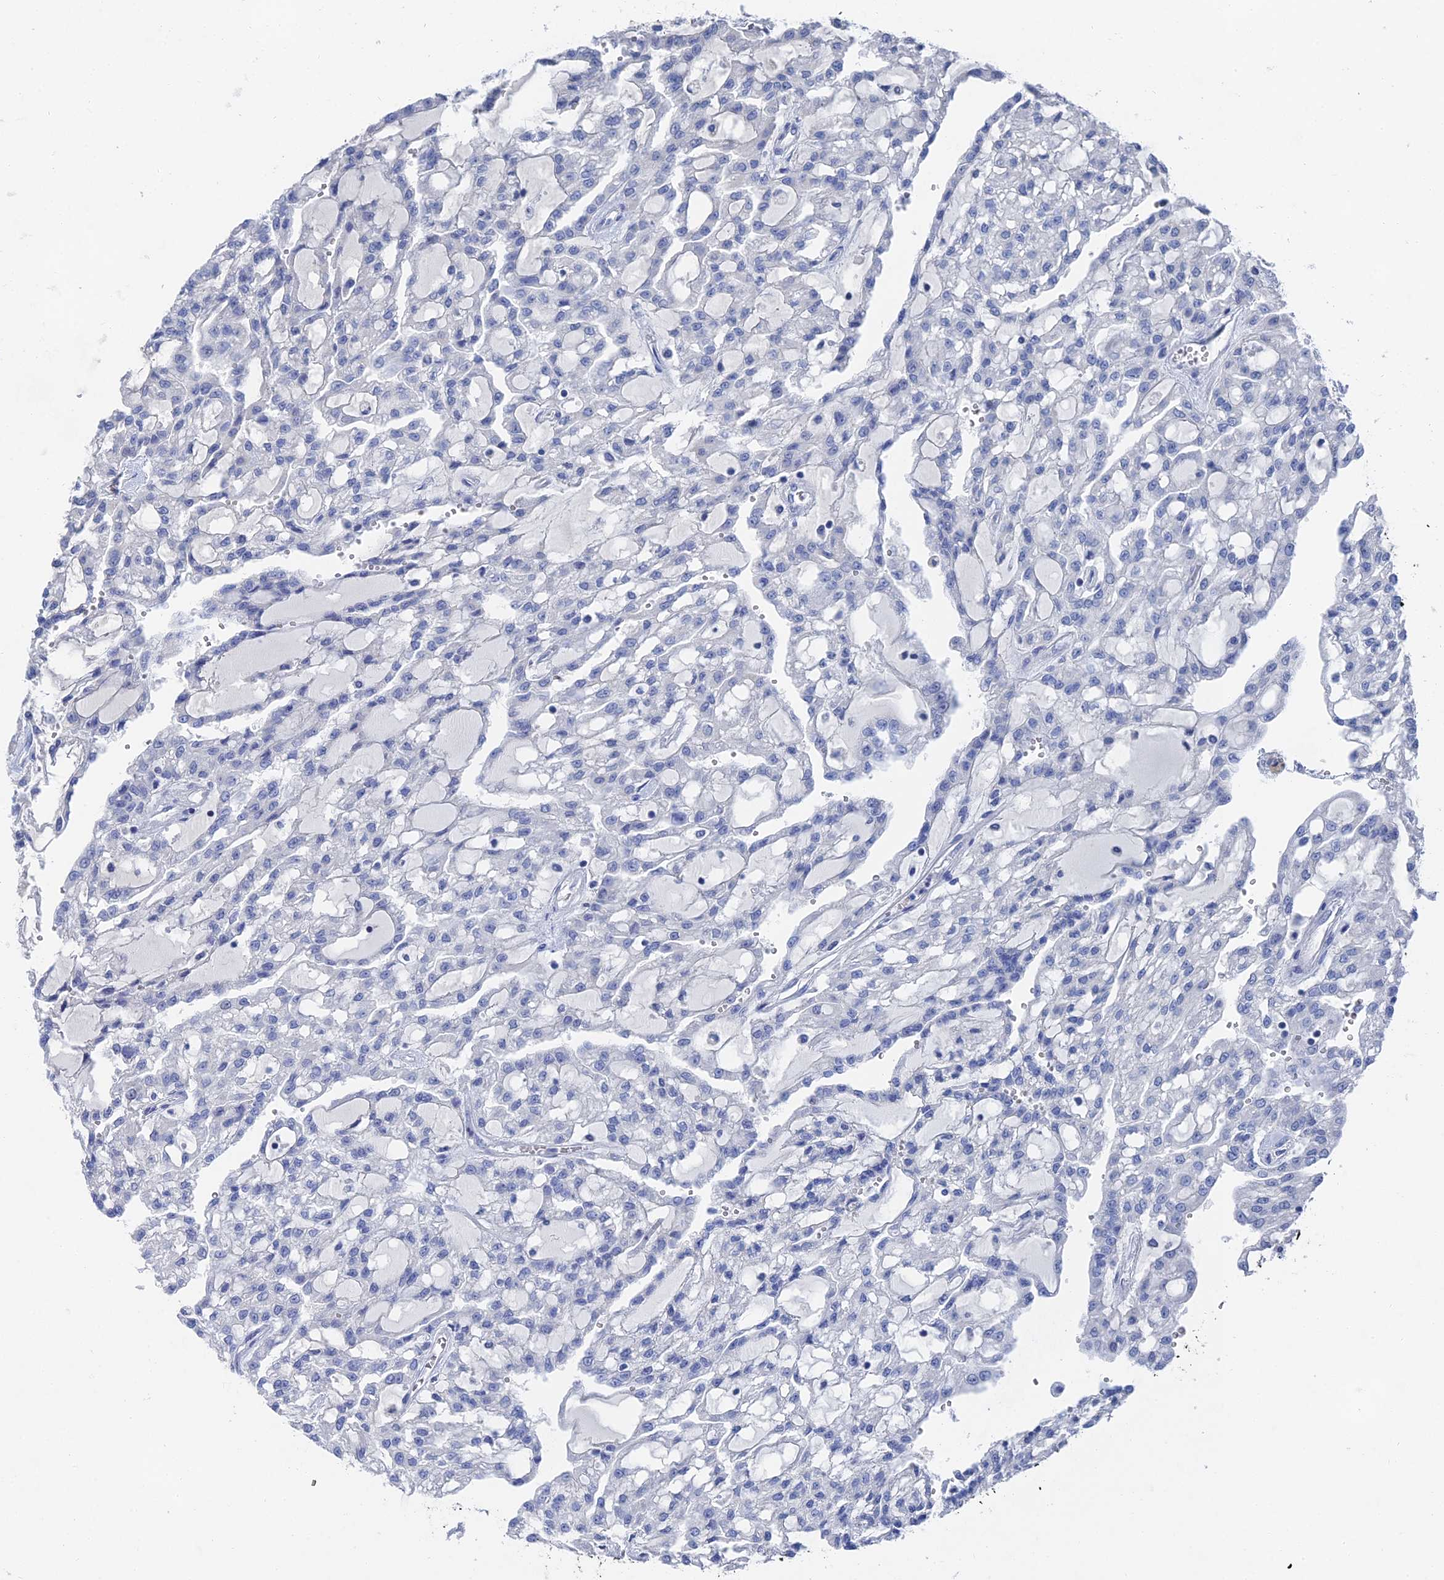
{"staining": {"intensity": "negative", "quantity": "none", "location": "none"}, "tissue": "renal cancer", "cell_type": "Tumor cells", "image_type": "cancer", "snomed": [{"axis": "morphology", "description": "Adenocarcinoma, NOS"}, {"axis": "topography", "description": "Kidney"}], "caption": "Histopathology image shows no protein positivity in tumor cells of renal cancer (adenocarcinoma) tissue.", "gene": "GFAP", "patient": {"sex": "male", "age": 63}}